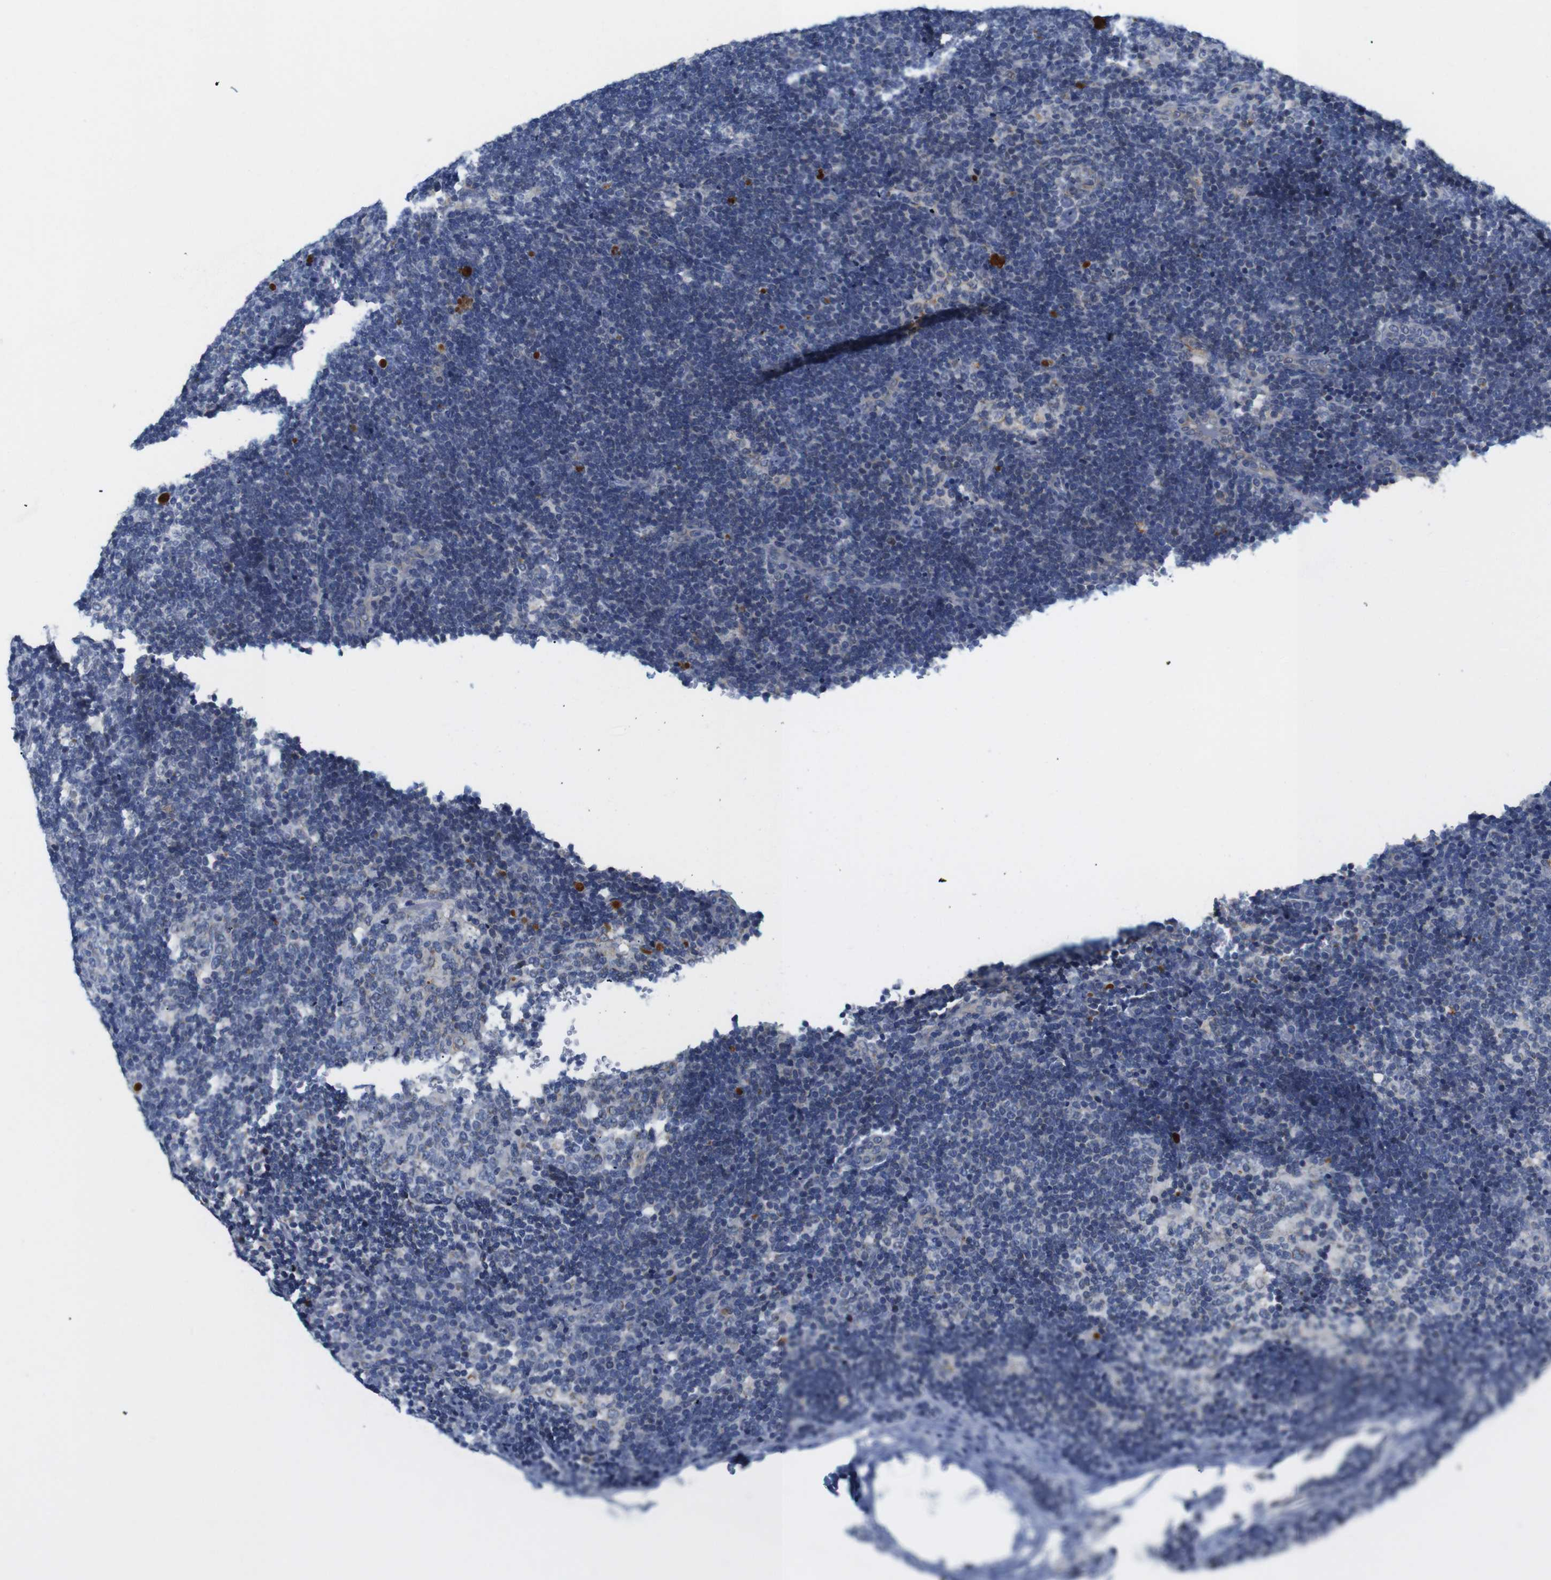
{"staining": {"intensity": "negative", "quantity": "none", "location": "none"}, "tissue": "lymph node", "cell_type": "Germinal center cells", "image_type": "normal", "snomed": [{"axis": "morphology", "description": "Normal tissue, NOS"}, {"axis": "topography", "description": "Lymph node"}], "caption": "Immunohistochemical staining of unremarkable lymph node reveals no significant staining in germinal center cells. Brightfield microscopy of IHC stained with DAB (brown) and hematoxylin (blue), captured at high magnification.", "gene": "LRRC55", "patient": {"sex": "female", "age": 14}}